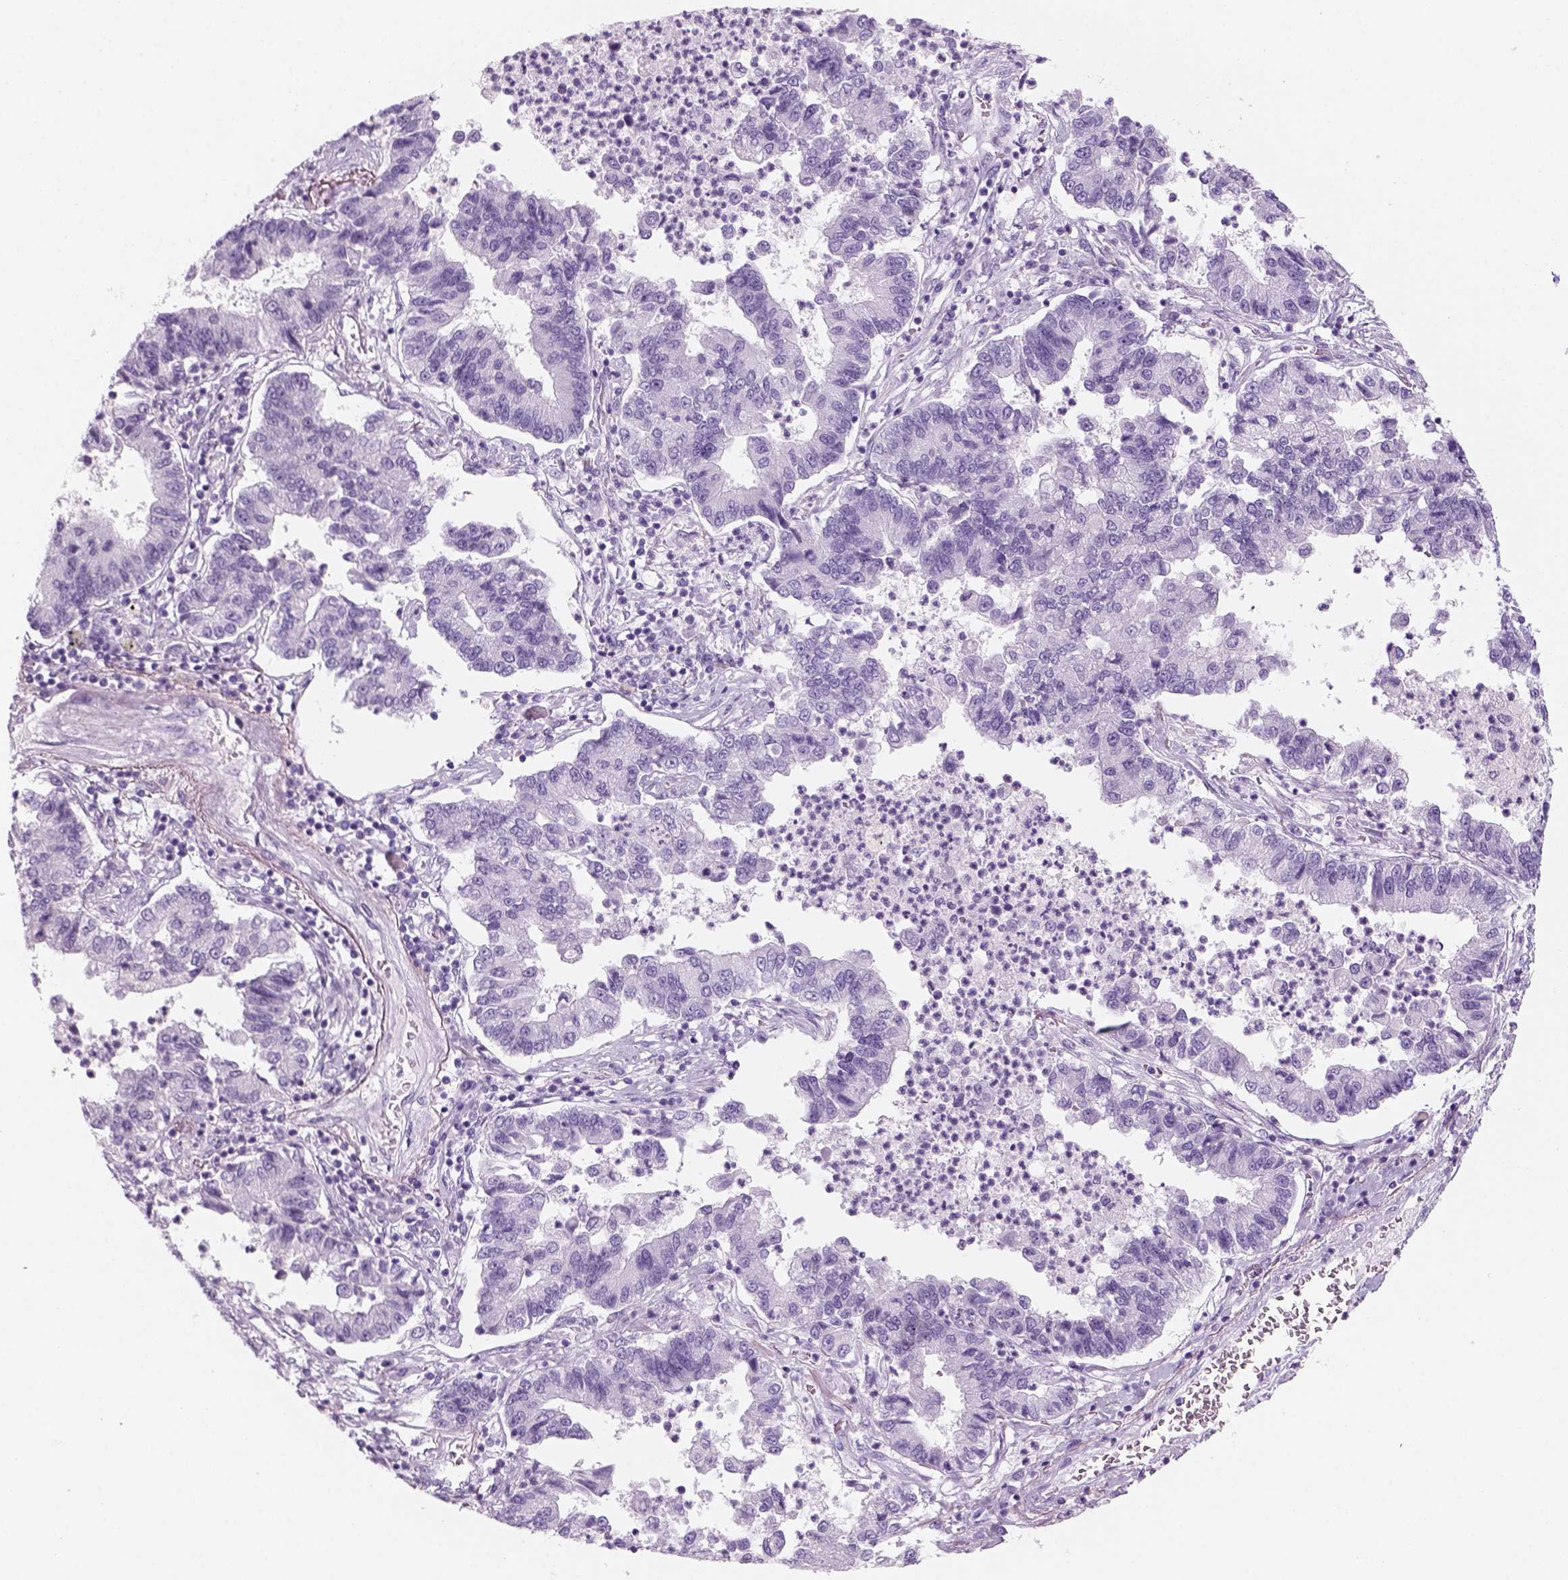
{"staining": {"intensity": "negative", "quantity": "none", "location": "none"}, "tissue": "lung cancer", "cell_type": "Tumor cells", "image_type": "cancer", "snomed": [{"axis": "morphology", "description": "Adenocarcinoma, NOS"}, {"axis": "topography", "description": "Lung"}], "caption": "Immunohistochemical staining of lung cancer (adenocarcinoma) shows no significant positivity in tumor cells.", "gene": "KRTAP11-1", "patient": {"sex": "female", "age": 57}}